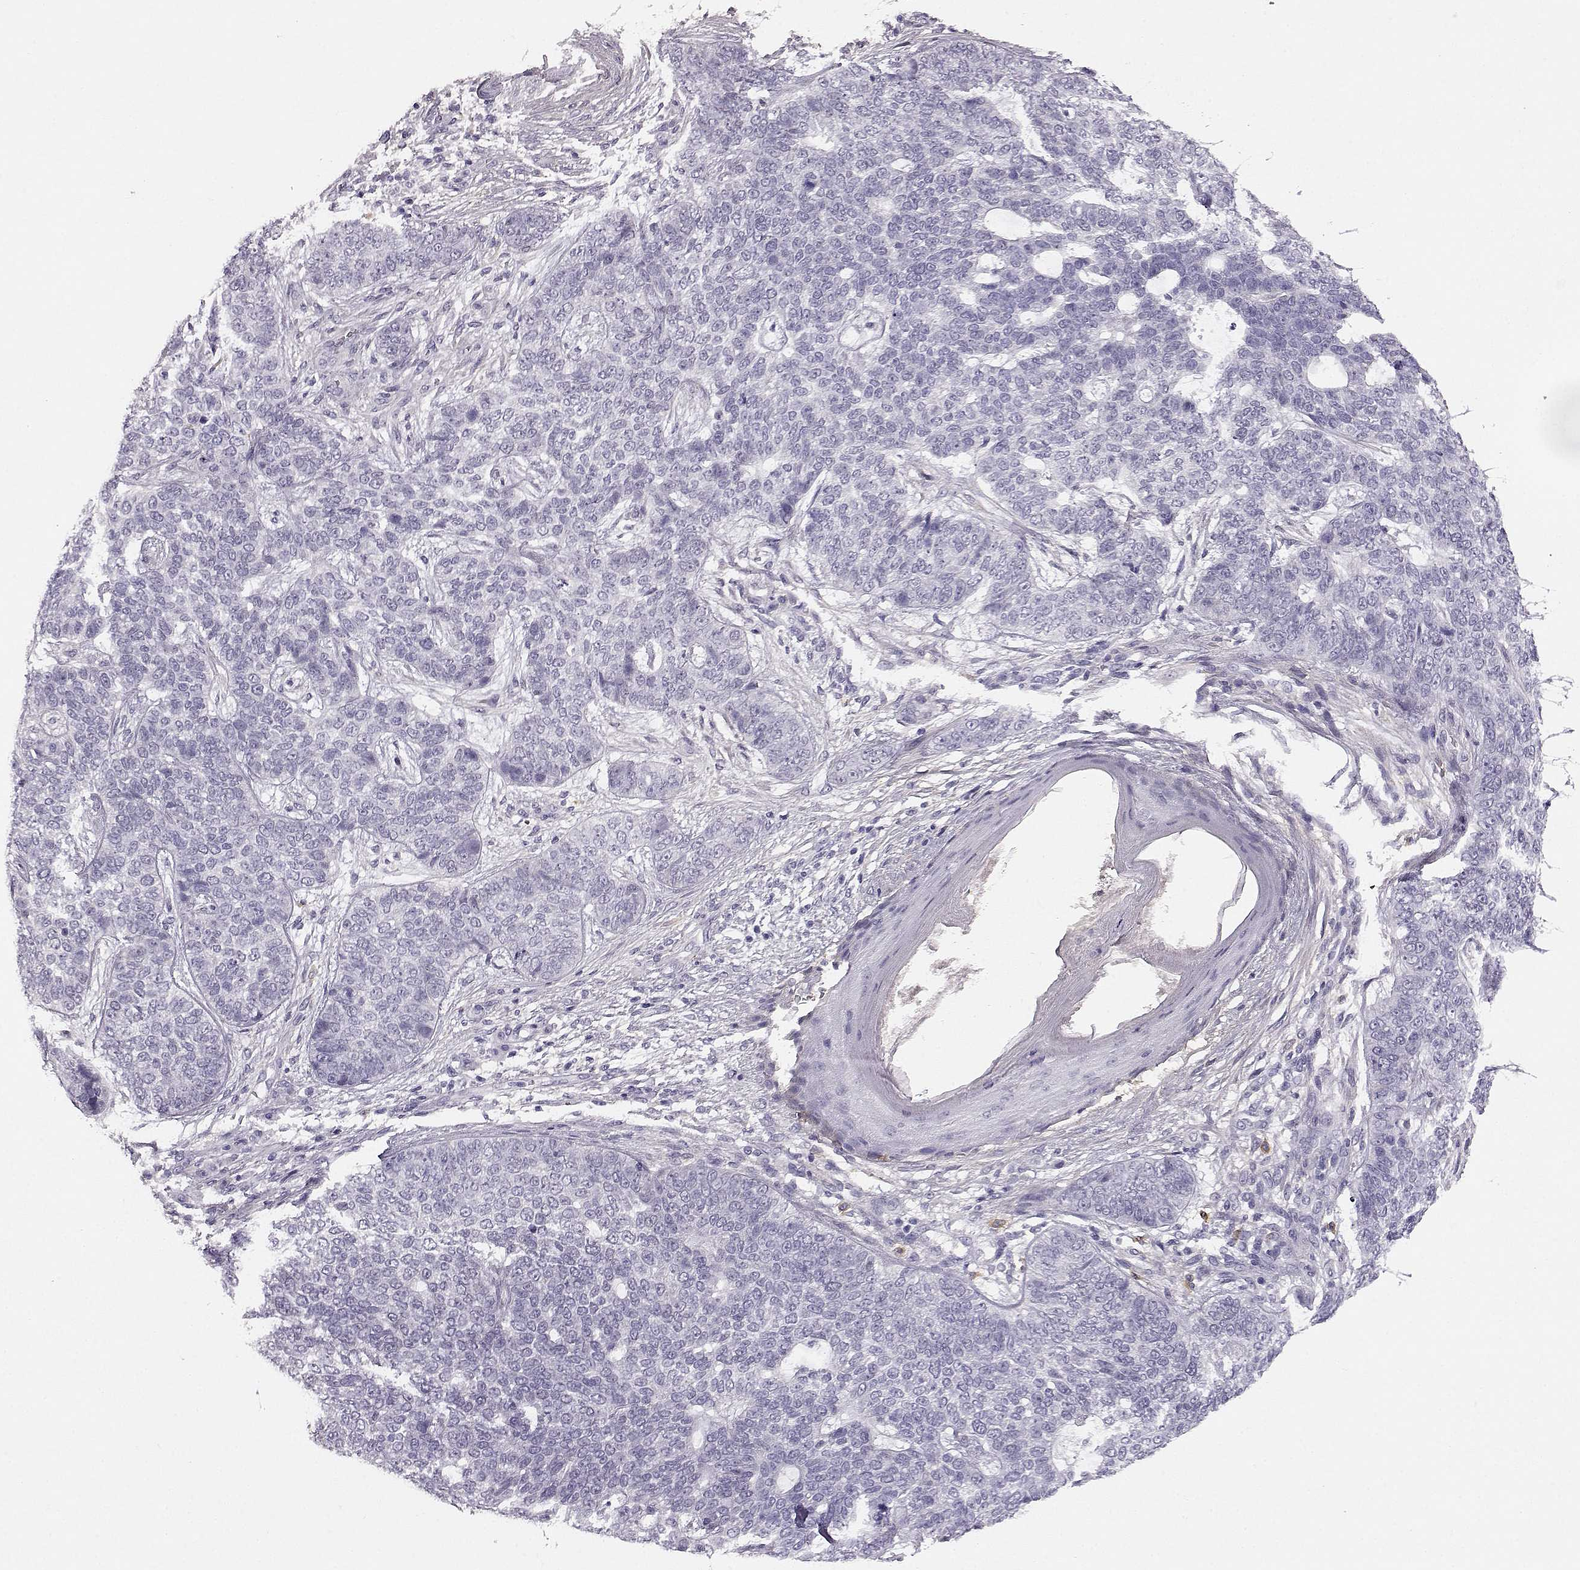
{"staining": {"intensity": "negative", "quantity": "none", "location": "none"}, "tissue": "skin cancer", "cell_type": "Tumor cells", "image_type": "cancer", "snomed": [{"axis": "morphology", "description": "Basal cell carcinoma"}, {"axis": "topography", "description": "Skin"}], "caption": "Tumor cells are negative for brown protein staining in skin basal cell carcinoma.", "gene": "TRIM69", "patient": {"sex": "female", "age": 69}}